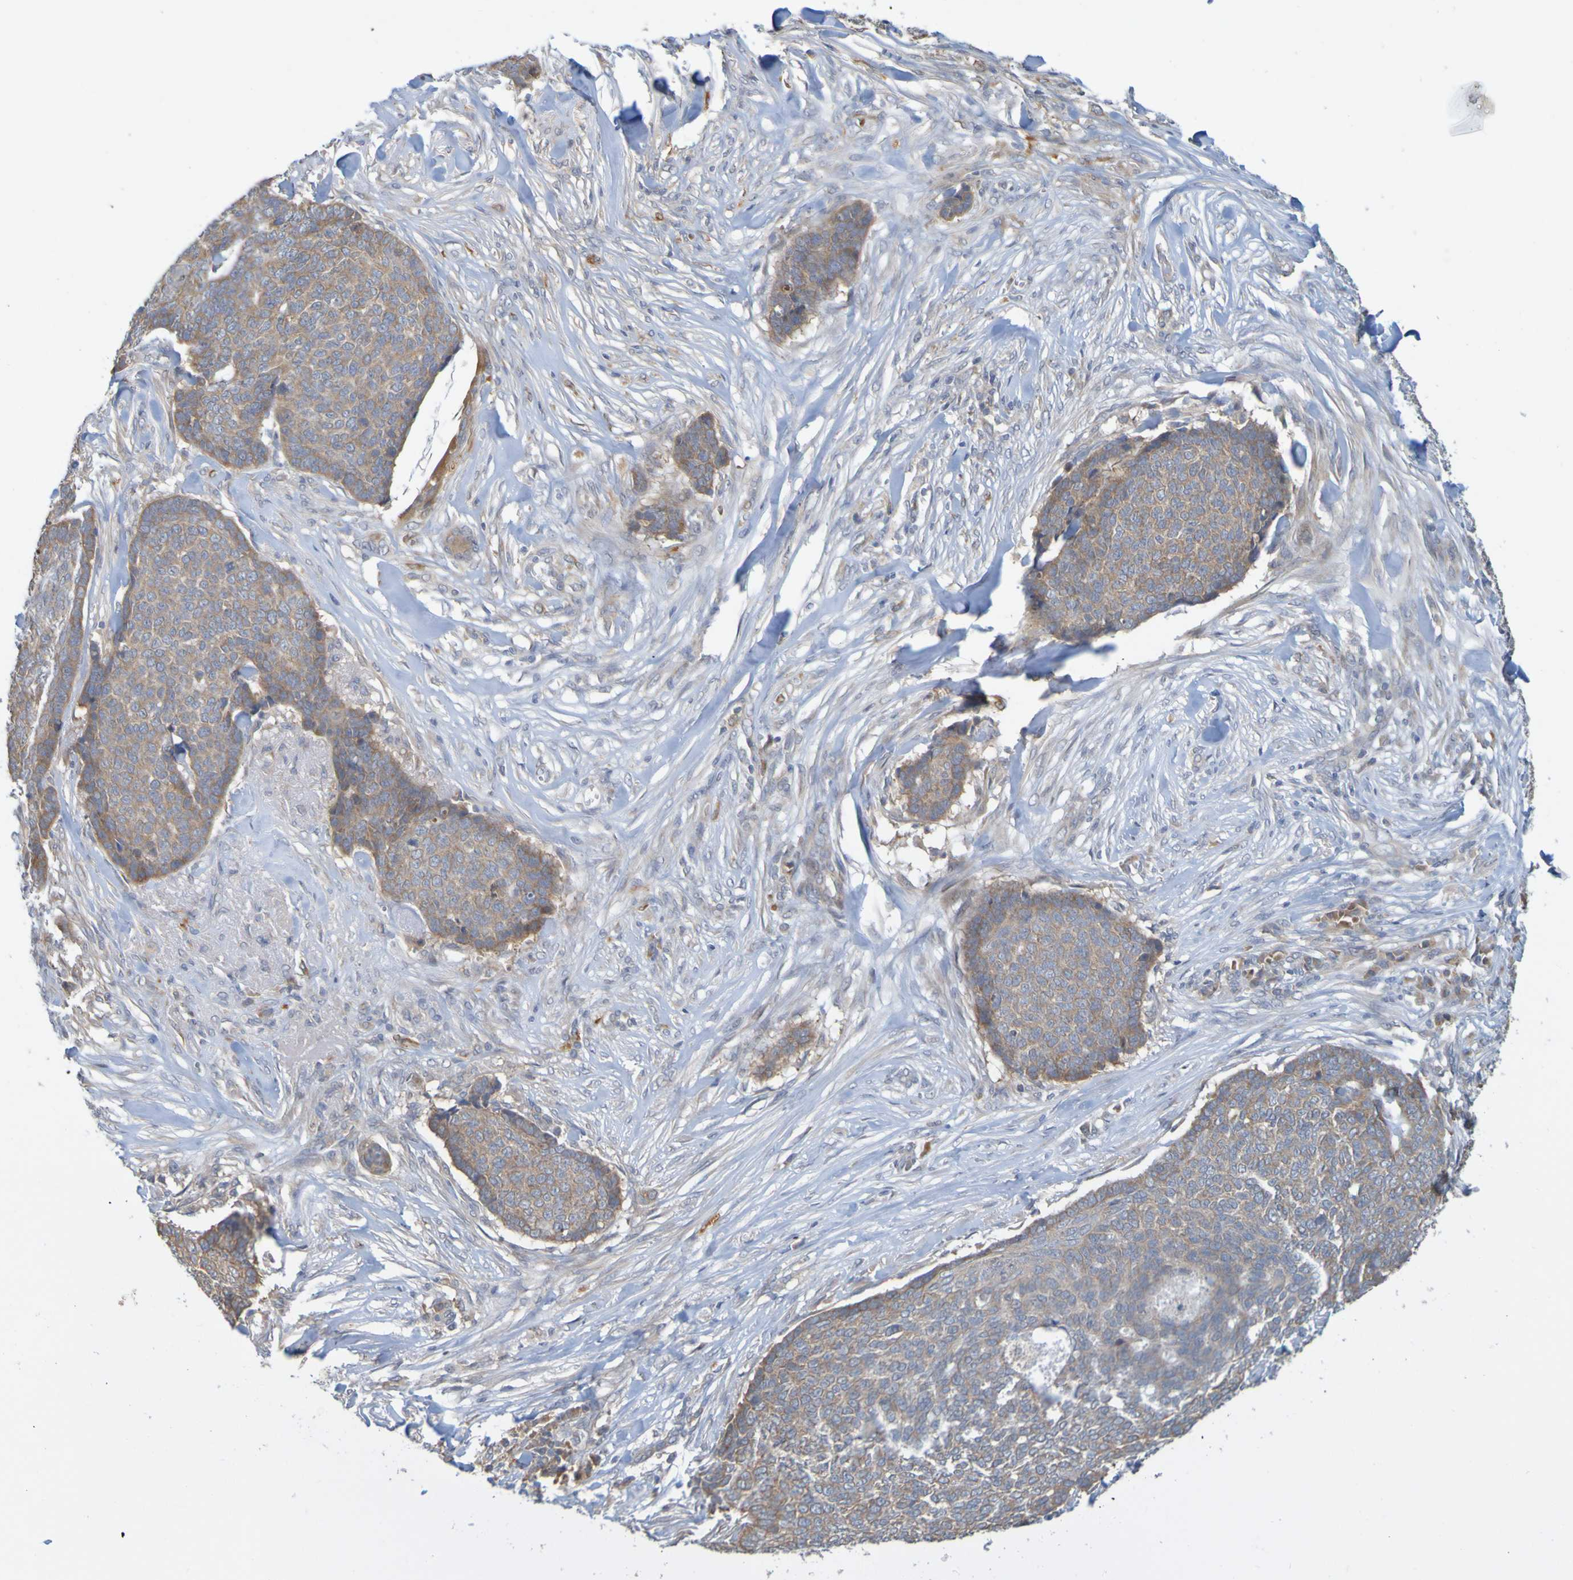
{"staining": {"intensity": "weak", "quantity": ">75%", "location": "cytoplasmic/membranous"}, "tissue": "skin cancer", "cell_type": "Tumor cells", "image_type": "cancer", "snomed": [{"axis": "morphology", "description": "Basal cell carcinoma"}, {"axis": "topography", "description": "Skin"}], "caption": "Protein expression analysis of human skin cancer (basal cell carcinoma) reveals weak cytoplasmic/membranous positivity in about >75% of tumor cells. (brown staining indicates protein expression, while blue staining denotes nuclei).", "gene": "NAV2", "patient": {"sex": "male", "age": 84}}